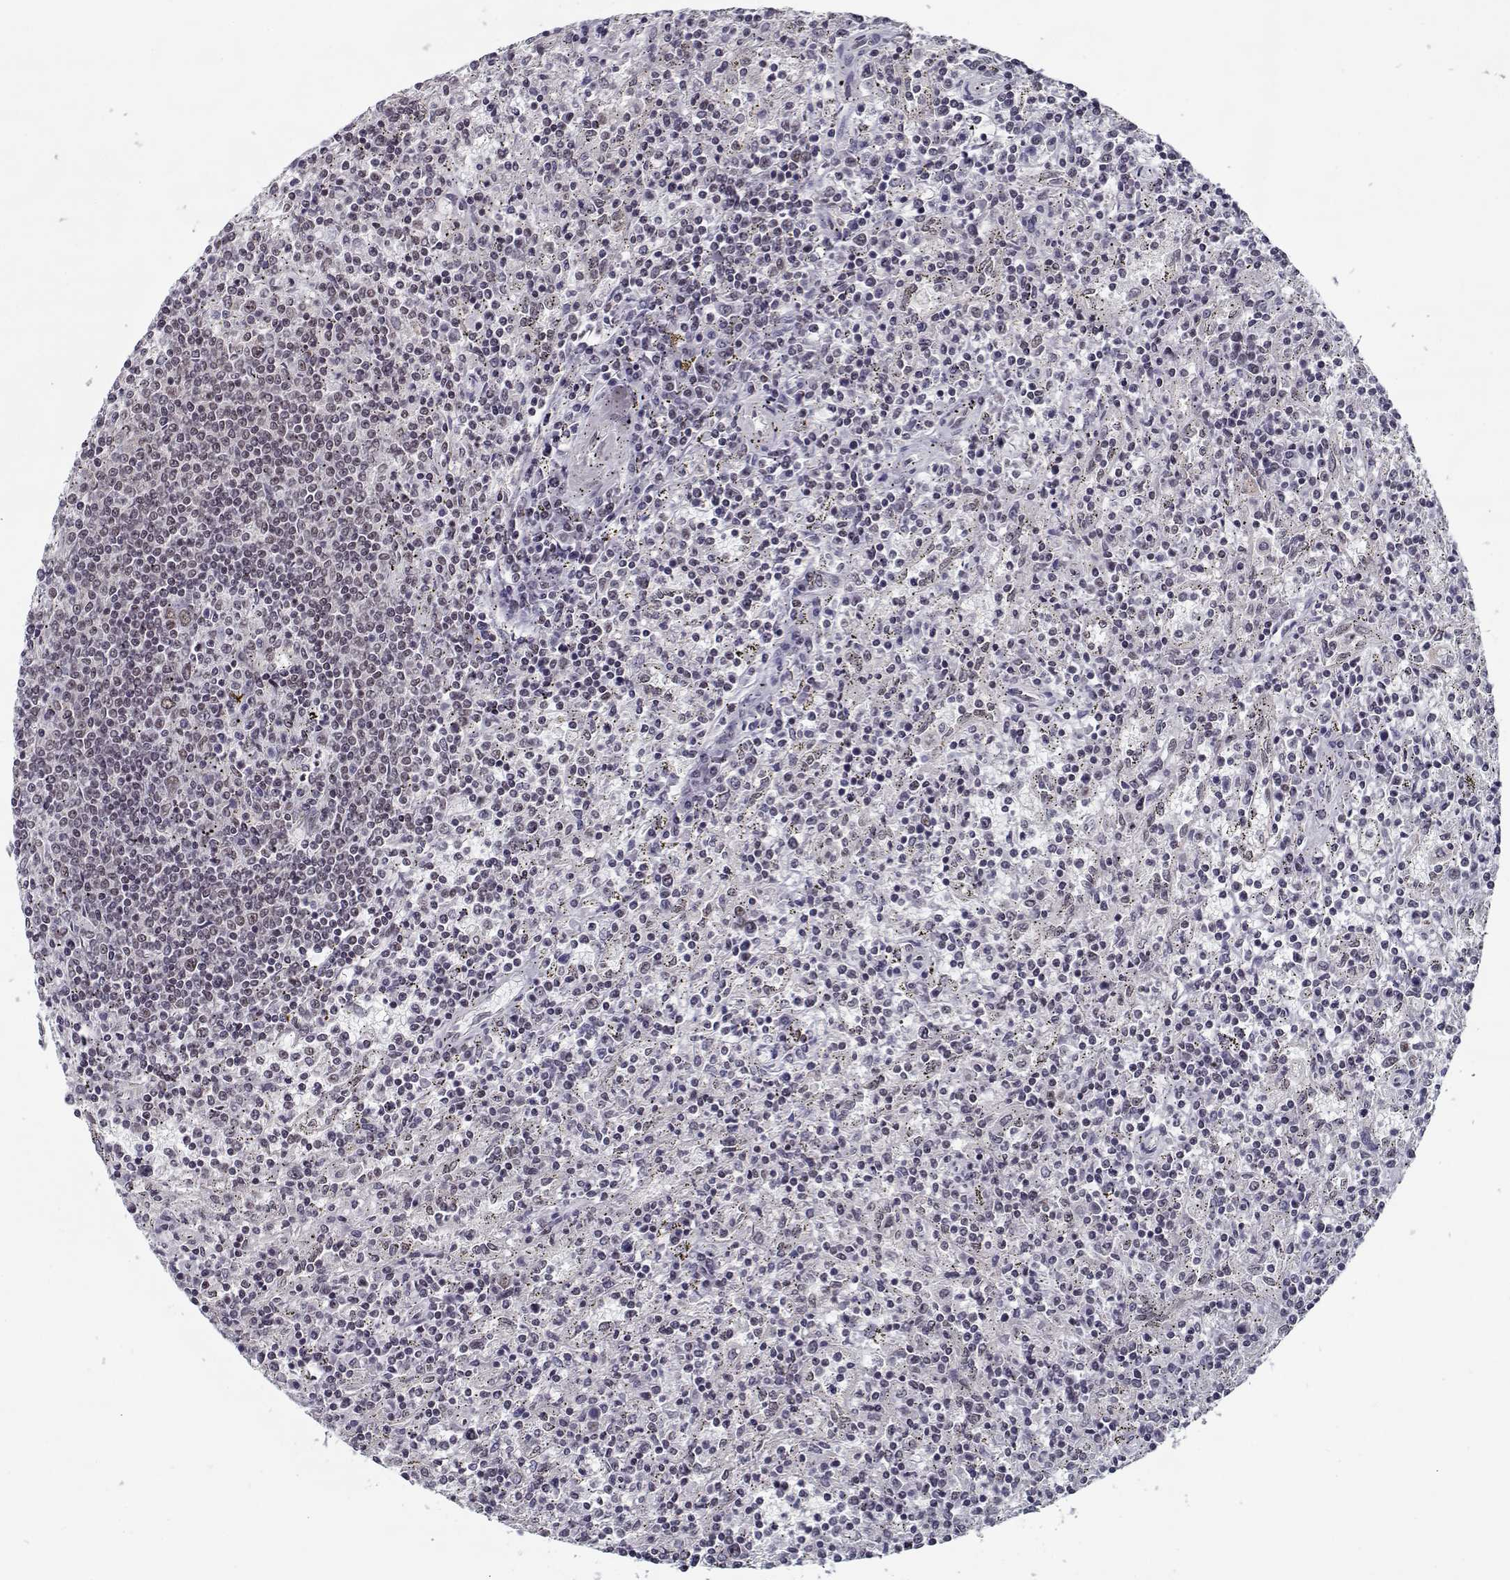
{"staining": {"intensity": "negative", "quantity": "none", "location": "none"}, "tissue": "lymphoma", "cell_type": "Tumor cells", "image_type": "cancer", "snomed": [{"axis": "morphology", "description": "Malignant lymphoma, non-Hodgkin's type, Low grade"}, {"axis": "topography", "description": "Spleen"}], "caption": "This is a micrograph of immunohistochemistry staining of lymphoma, which shows no positivity in tumor cells.", "gene": "TESPA1", "patient": {"sex": "male", "age": 62}}